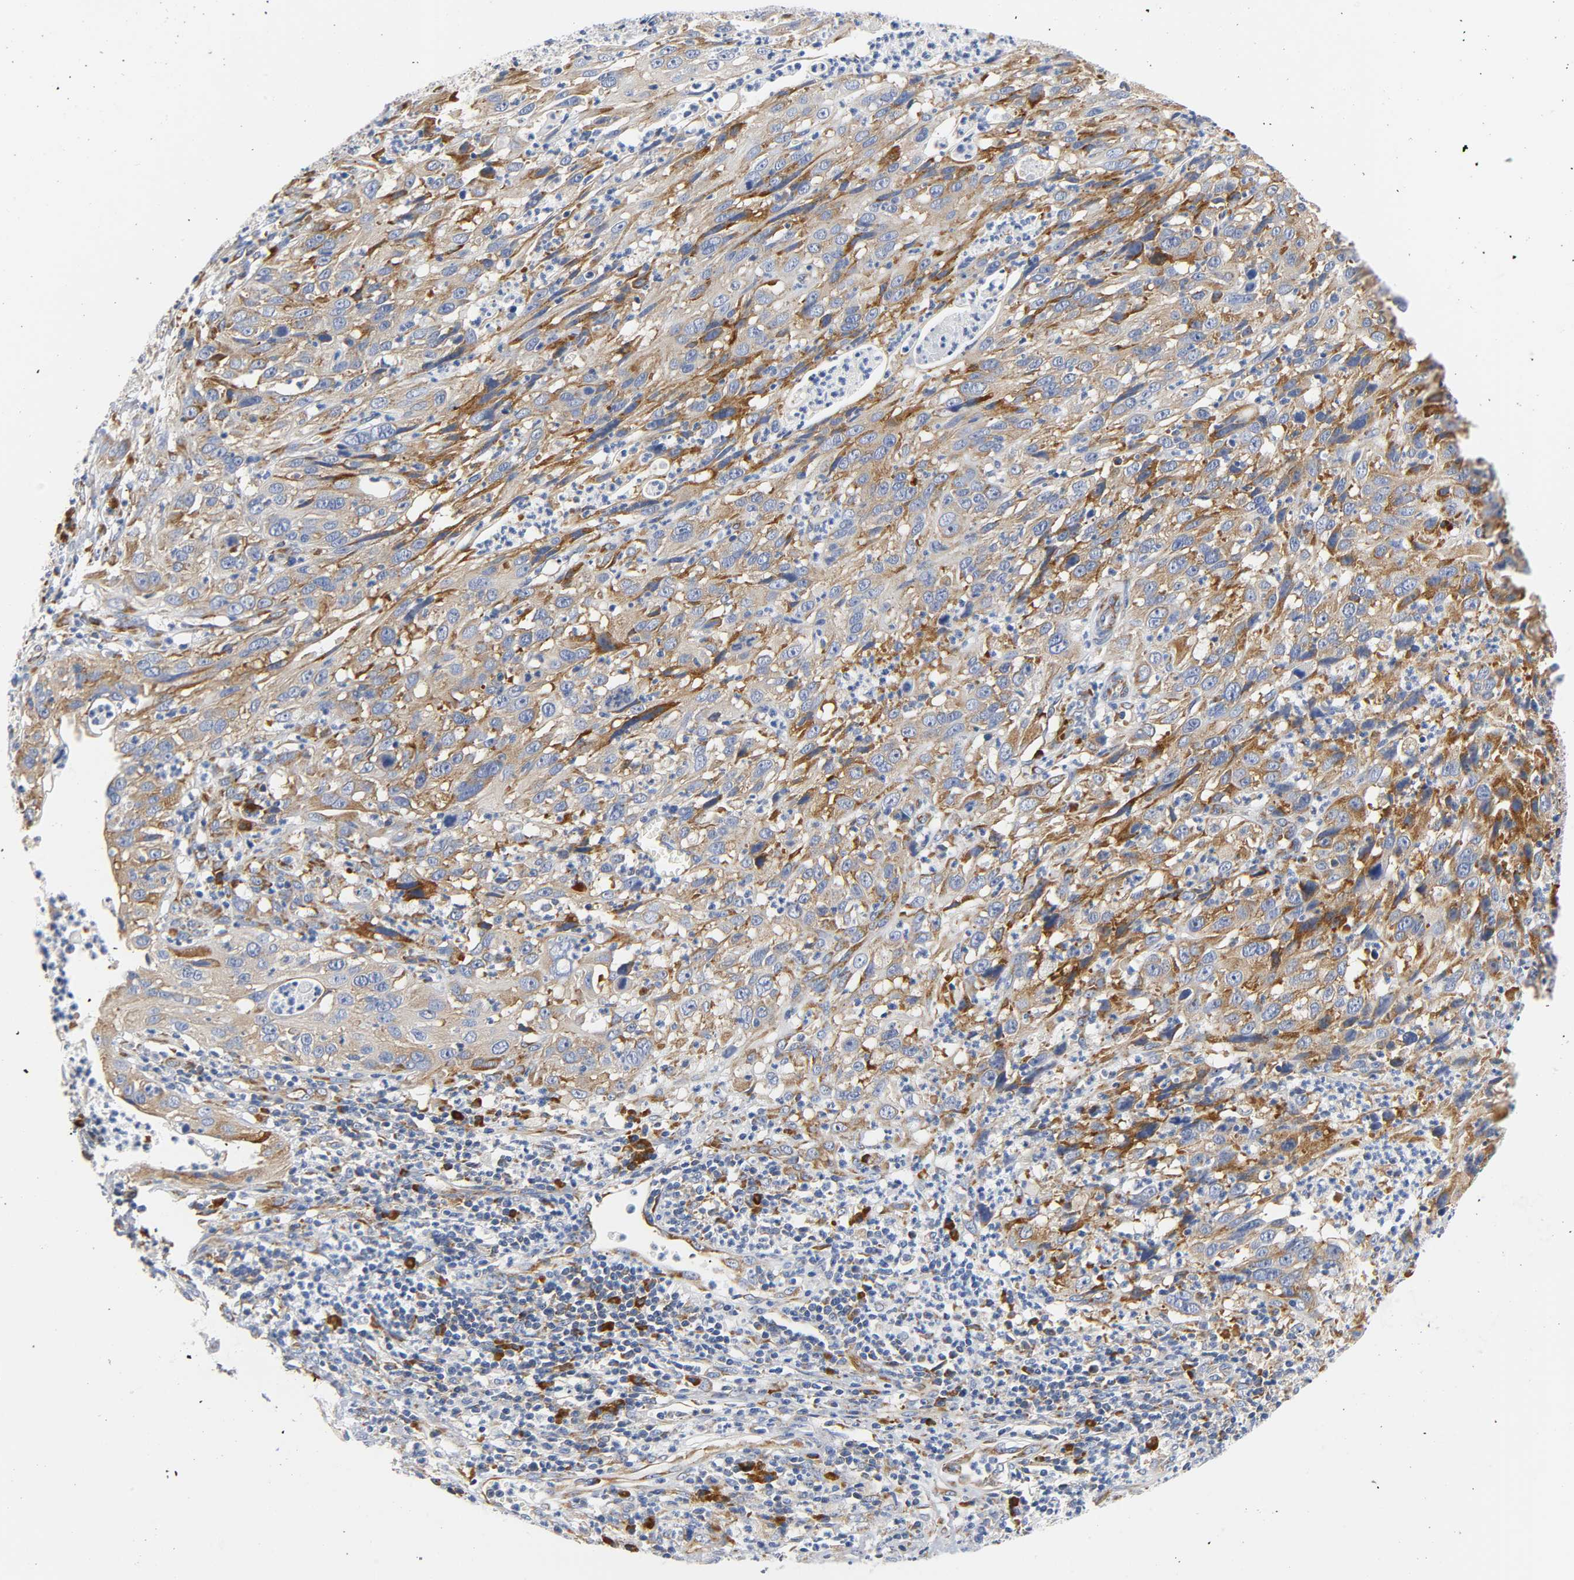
{"staining": {"intensity": "moderate", "quantity": ">75%", "location": "cytoplasmic/membranous"}, "tissue": "cervical cancer", "cell_type": "Tumor cells", "image_type": "cancer", "snomed": [{"axis": "morphology", "description": "Squamous cell carcinoma, NOS"}, {"axis": "topography", "description": "Cervix"}], "caption": "Moderate cytoplasmic/membranous staining is appreciated in approximately >75% of tumor cells in squamous cell carcinoma (cervical).", "gene": "REL", "patient": {"sex": "female", "age": 32}}